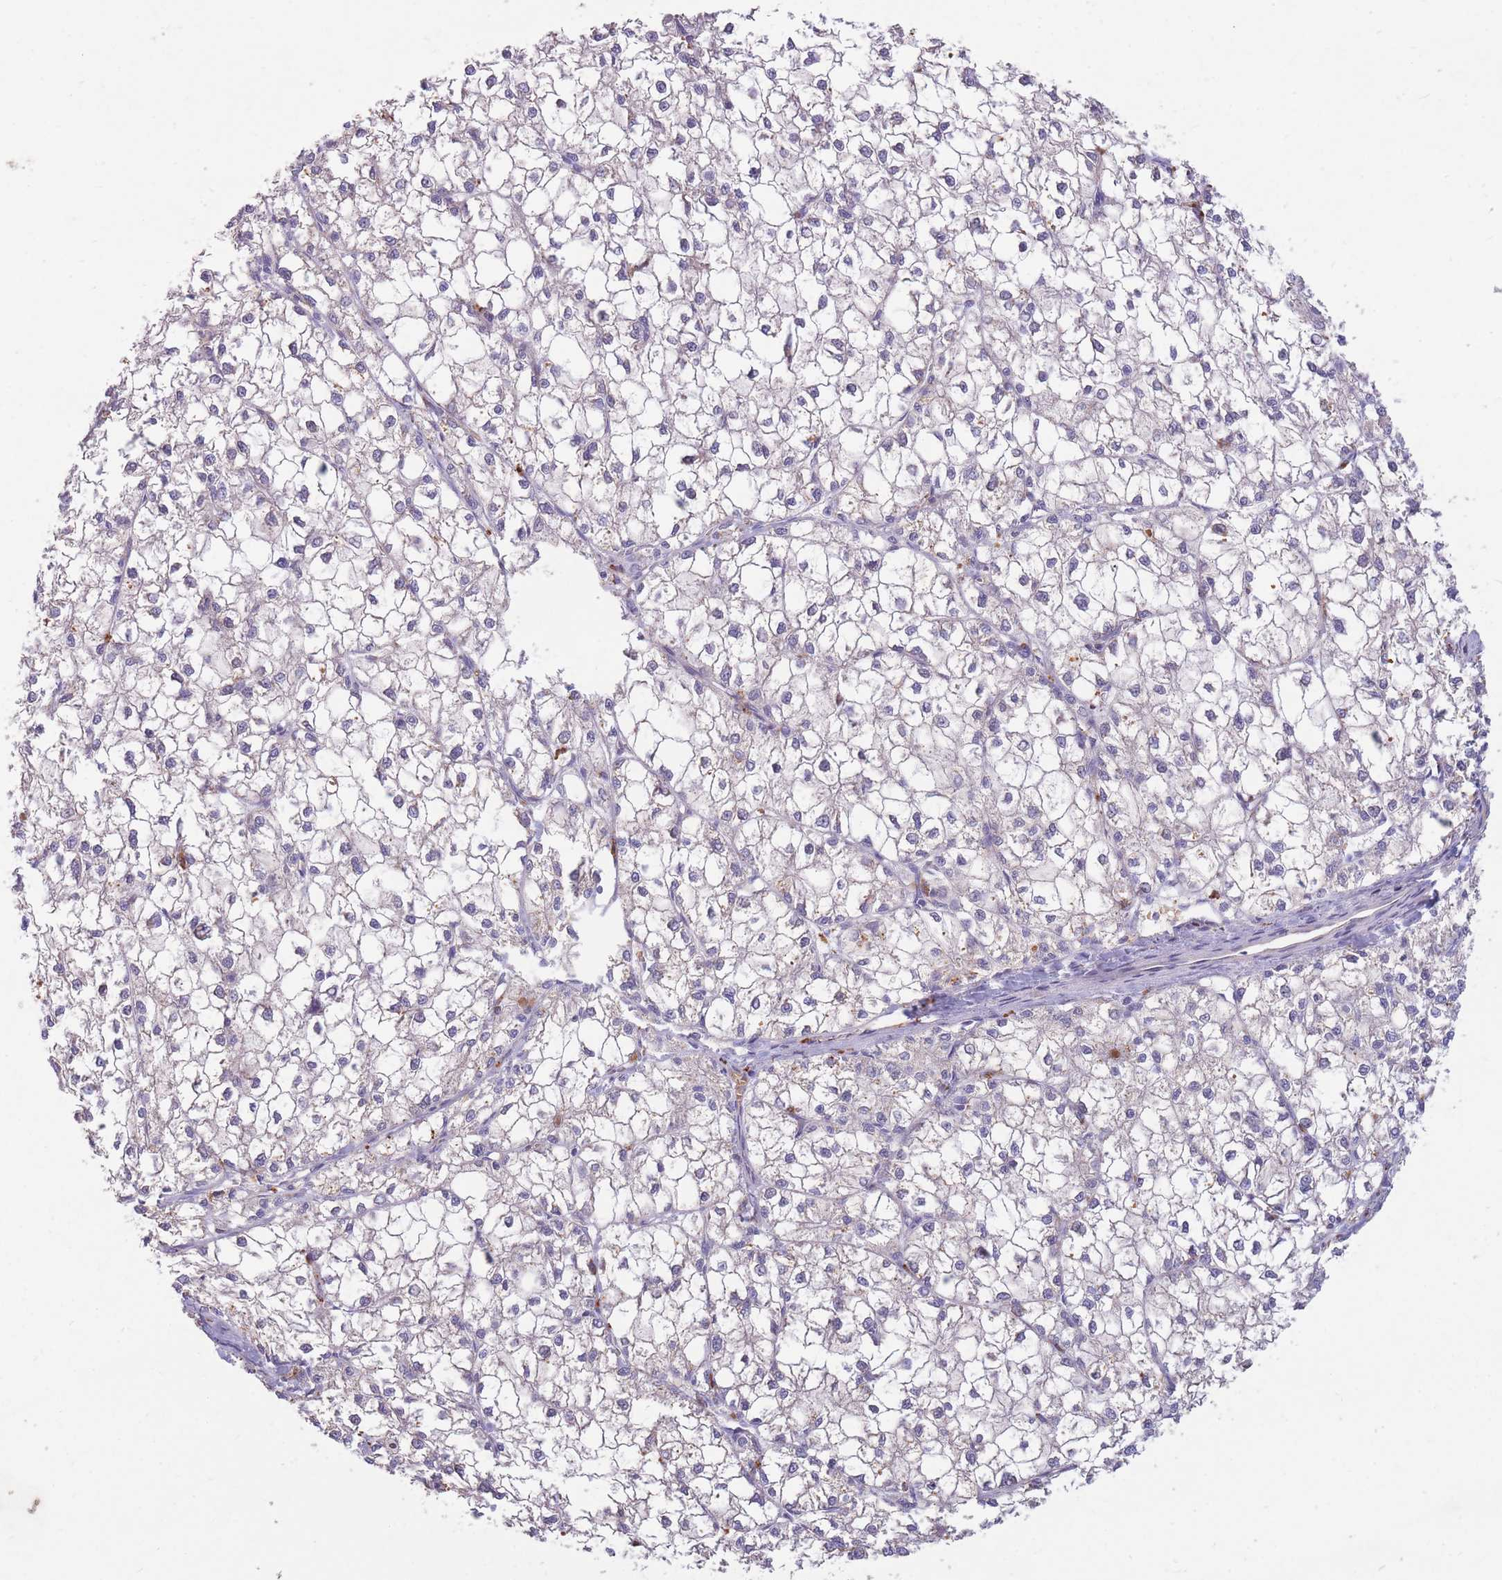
{"staining": {"intensity": "negative", "quantity": "none", "location": "none"}, "tissue": "liver cancer", "cell_type": "Tumor cells", "image_type": "cancer", "snomed": [{"axis": "morphology", "description": "Carcinoma, Hepatocellular, NOS"}, {"axis": "topography", "description": "Liver"}], "caption": "Photomicrograph shows no significant protein staining in tumor cells of hepatocellular carcinoma (liver).", "gene": "PTPMT1", "patient": {"sex": "female", "age": 43}}